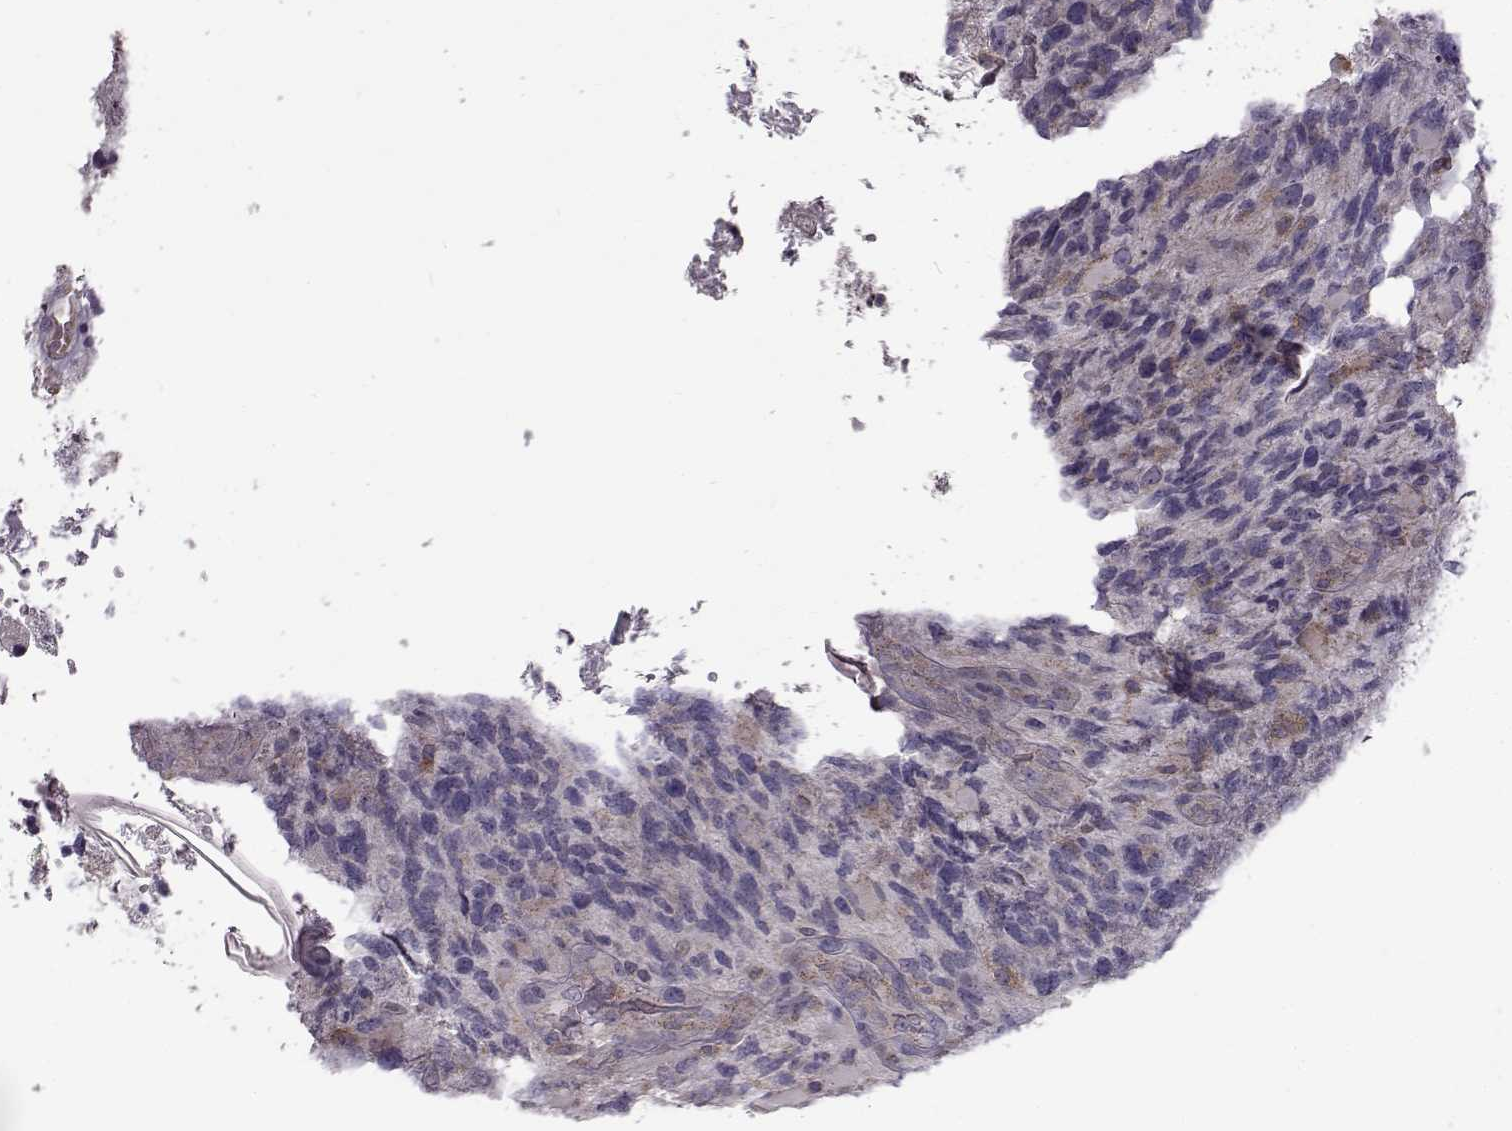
{"staining": {"intensity": "negative", "quantity": "none", "location": "none"}, "tissue": "glioma", "cell_type": "Tumor cells", "image_type": "cancer", "snomed": [{"axis": "morphology", "description": "Glioma, malignant, High grade"}, {"axis": "topography", "description": "Brain"}], "caption": "This is a histopathology image of immunohistochemistry staining of glioma, which shows no expression in tumor cells.", "gene": "B3GNT6", "patient": {"sex": "female", "age": 71}}